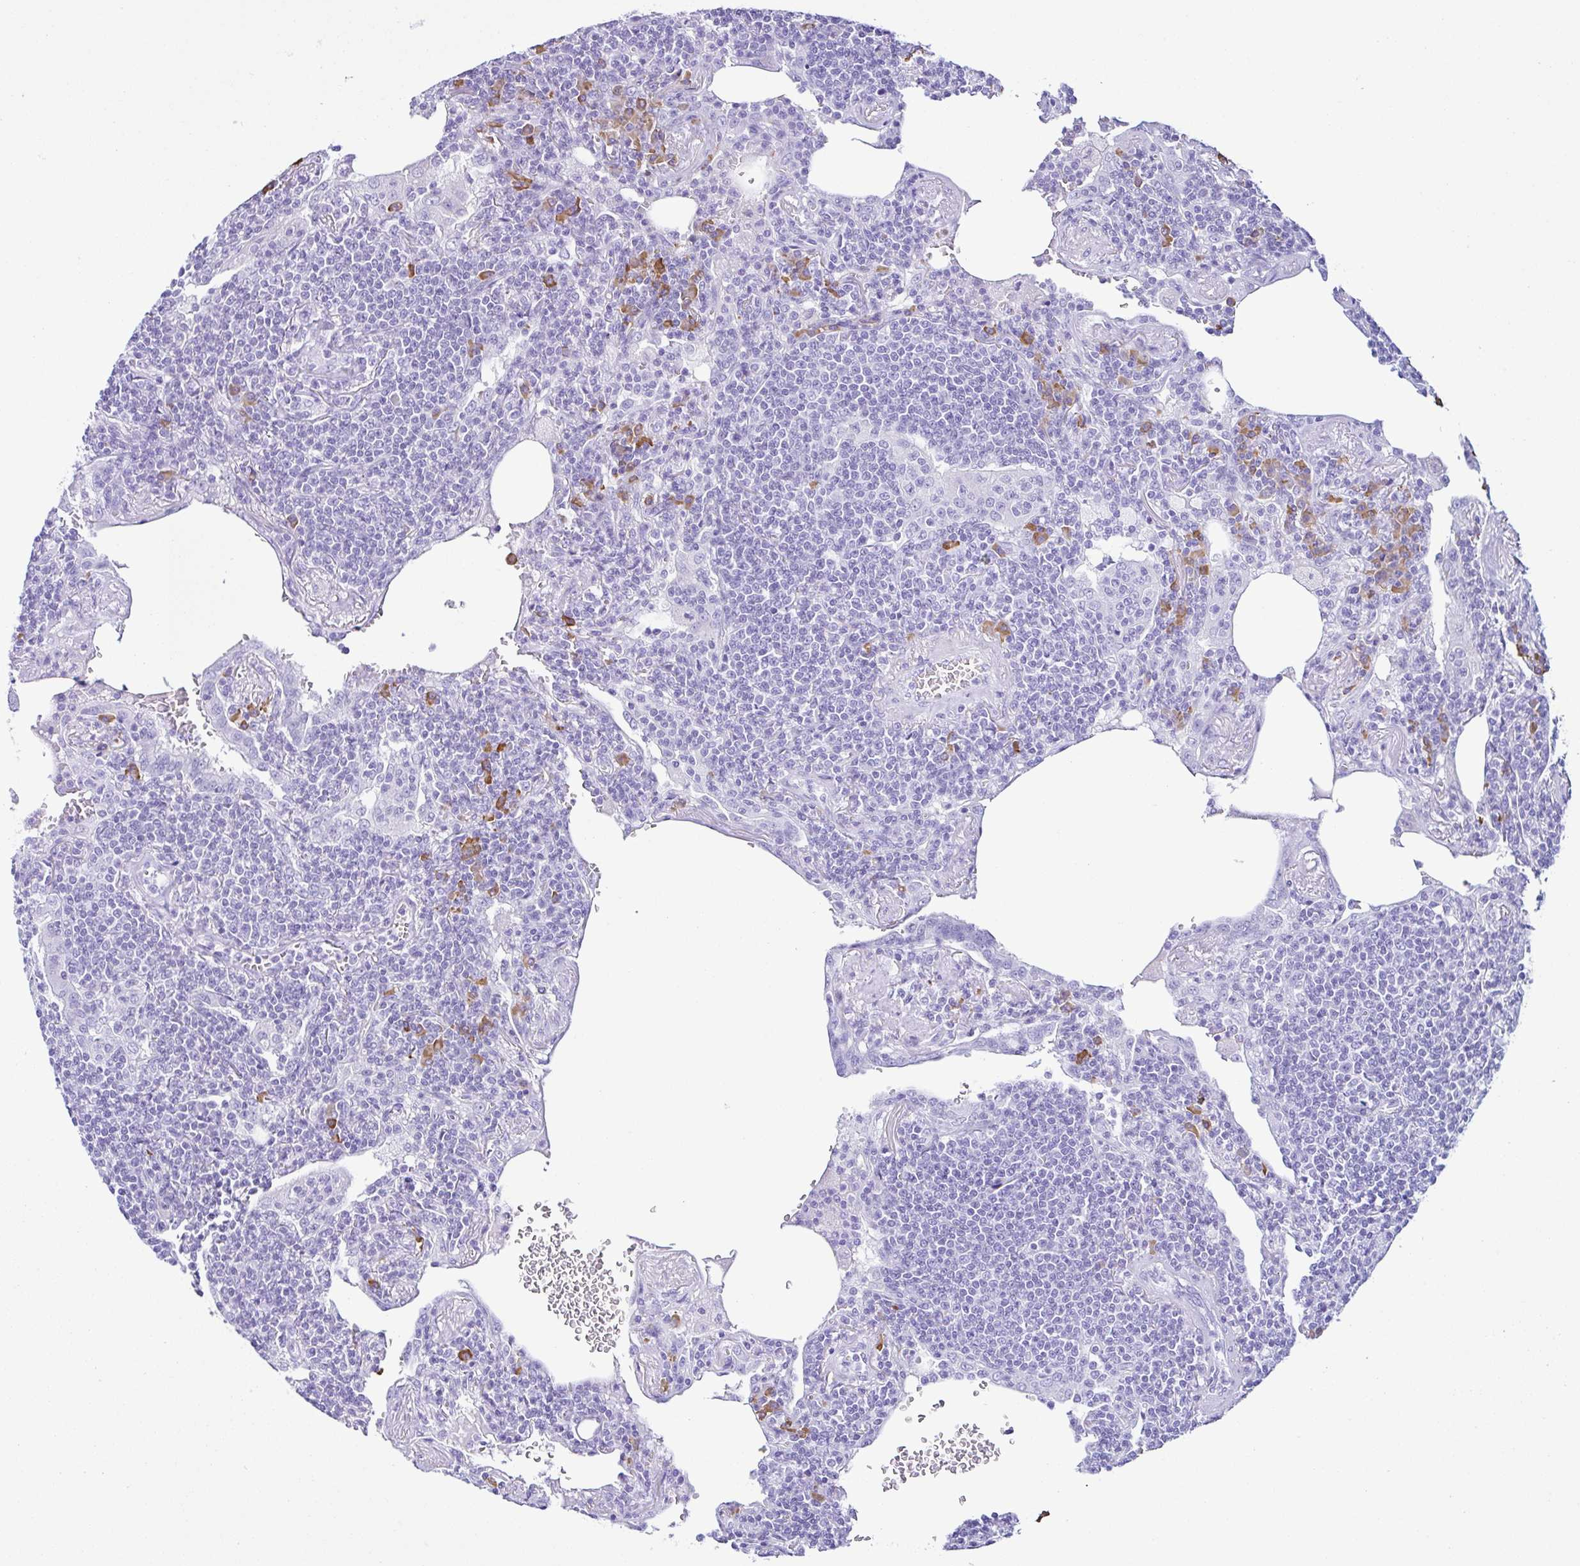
{"staining": {"intensity": "negative", "quantity": "none", "location": "none"}, "tissue": "lymphoma", "cell_type": "Tumor cells", "image_type": "cancer", "snomed": [{"axis": "morphology", "description": "Malignant lymphoma, non-Hodgkin's type, Low grade"}, {"axis": "topography", "description": "Lung"}], "caption": "A histopathology image of human low-grade malignant lymphoma, non-Hodgkin's type is negative for staining in tumor cells.", "gene": "PIGF", "patient": {"sex": "female", "age": 71}}